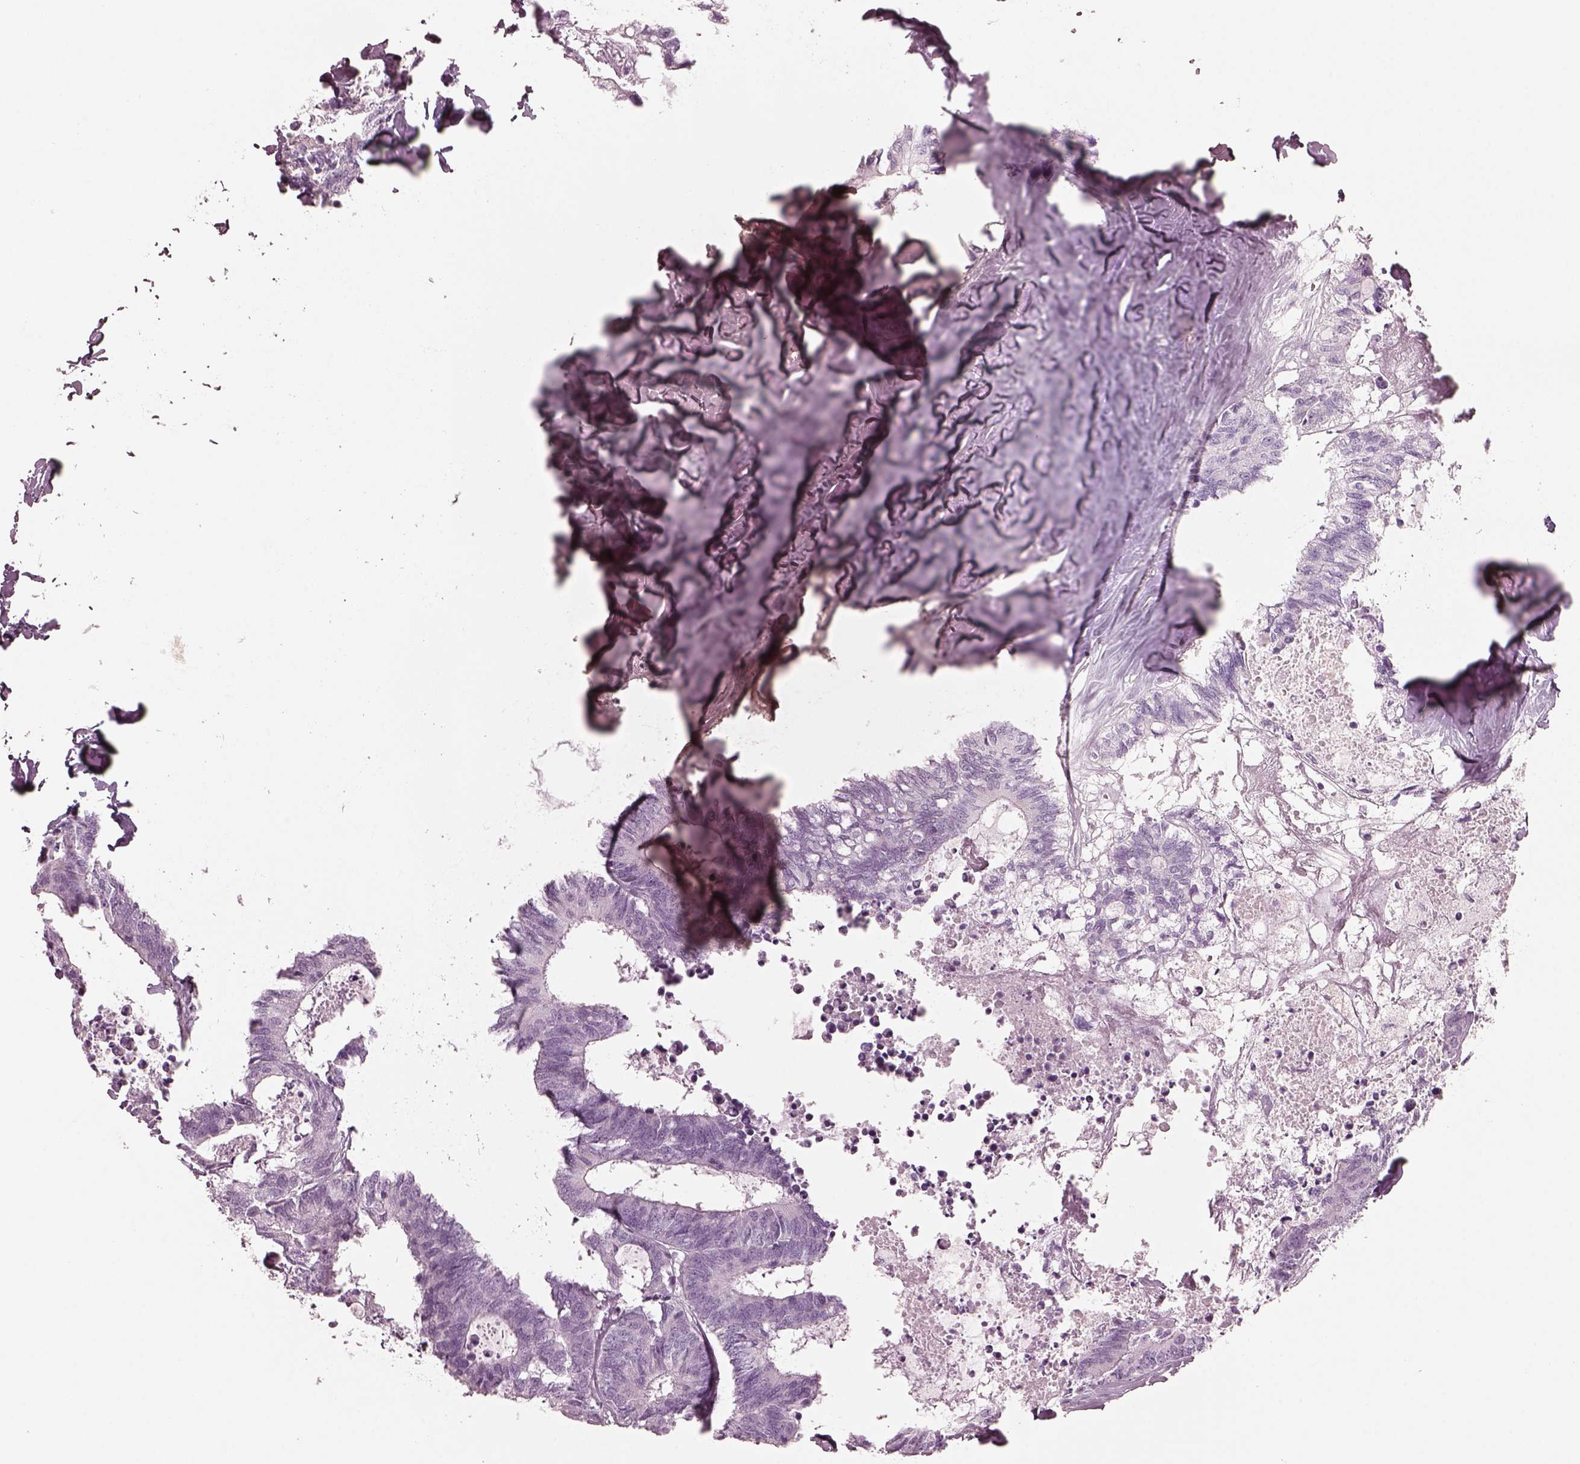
{"staining": {"intensity": "negative", "quantity": "none", "location": "none"}, "tissue": "colorectal cancer", "cell_type": "Tumor cells", "image_type": "cancer", "snomed": [{"axis": "morphology", "description": "Adenocarcinoma, NOS"}, {"axis": "topography", "description": "Colon"}, {"axis": "topography", "description": "Rectum"}], "caption": "IHC of human colorectal adenocarcinoma displays no positivity in tumor cells.", "gene": "FABP9", "patient": {"sex": "male", "age": 57}}